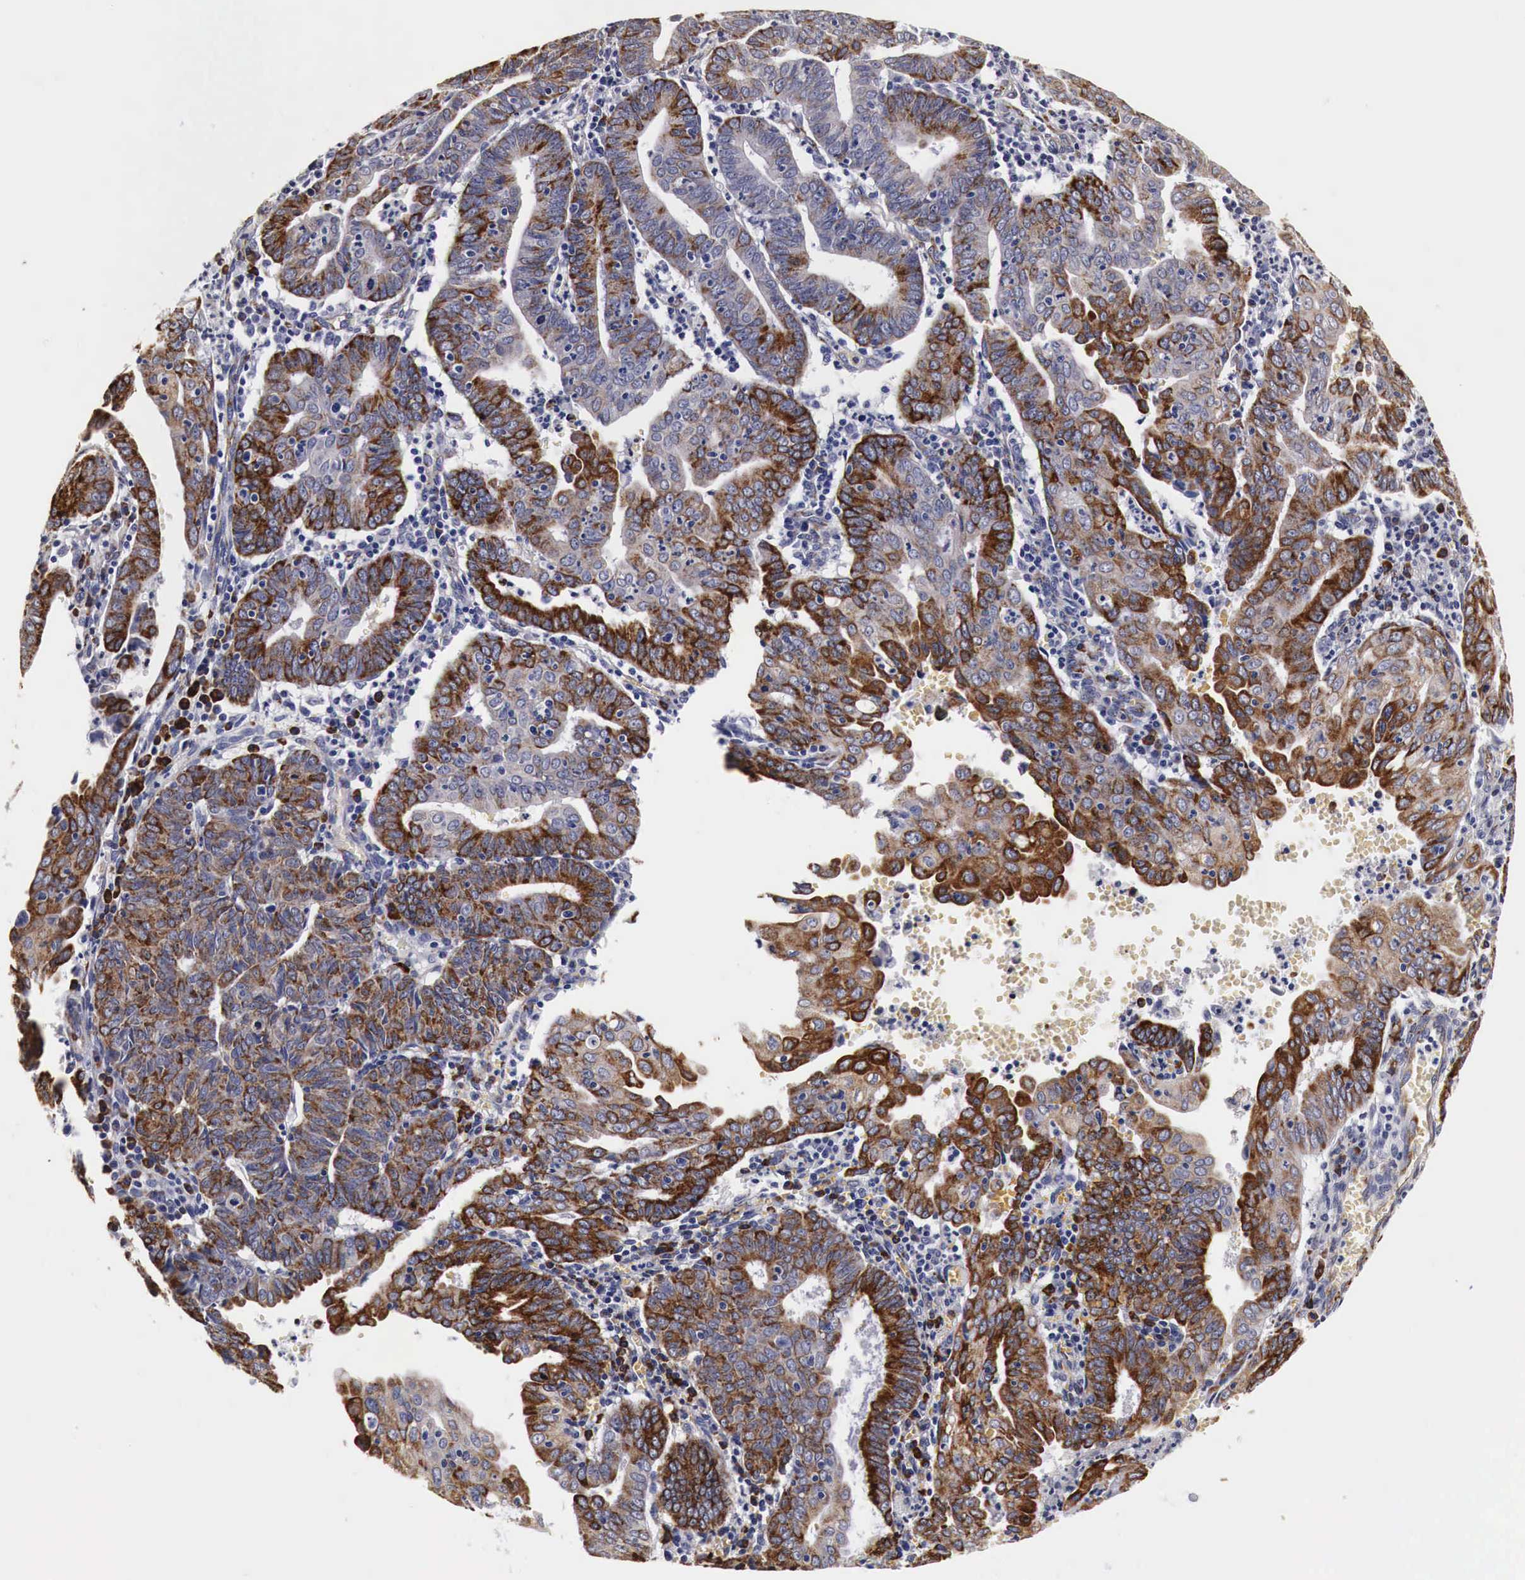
{"staining": {"intensity": "strong", "quantity": "25%-75%", "location": "cytoplasmic/membranous"}, "tissue": "endometrial cancer", "cell_type": "Tumor cells", "image_type": "cancer", "snomed": [{"axis": "morphology", "description": "Adenocarcinoma, NOS"}, {"axis": "topography", "description": "Endometrium"}], "caption": "Protein expression analysis of endometrial cancer (adenocarcinoma) reveals strong cytoplasmic/membranous positivity in approximately 25%-75% of tumor cells.", "gene": "CKAP4", "patient": {"sex": "female", "age": 60}}